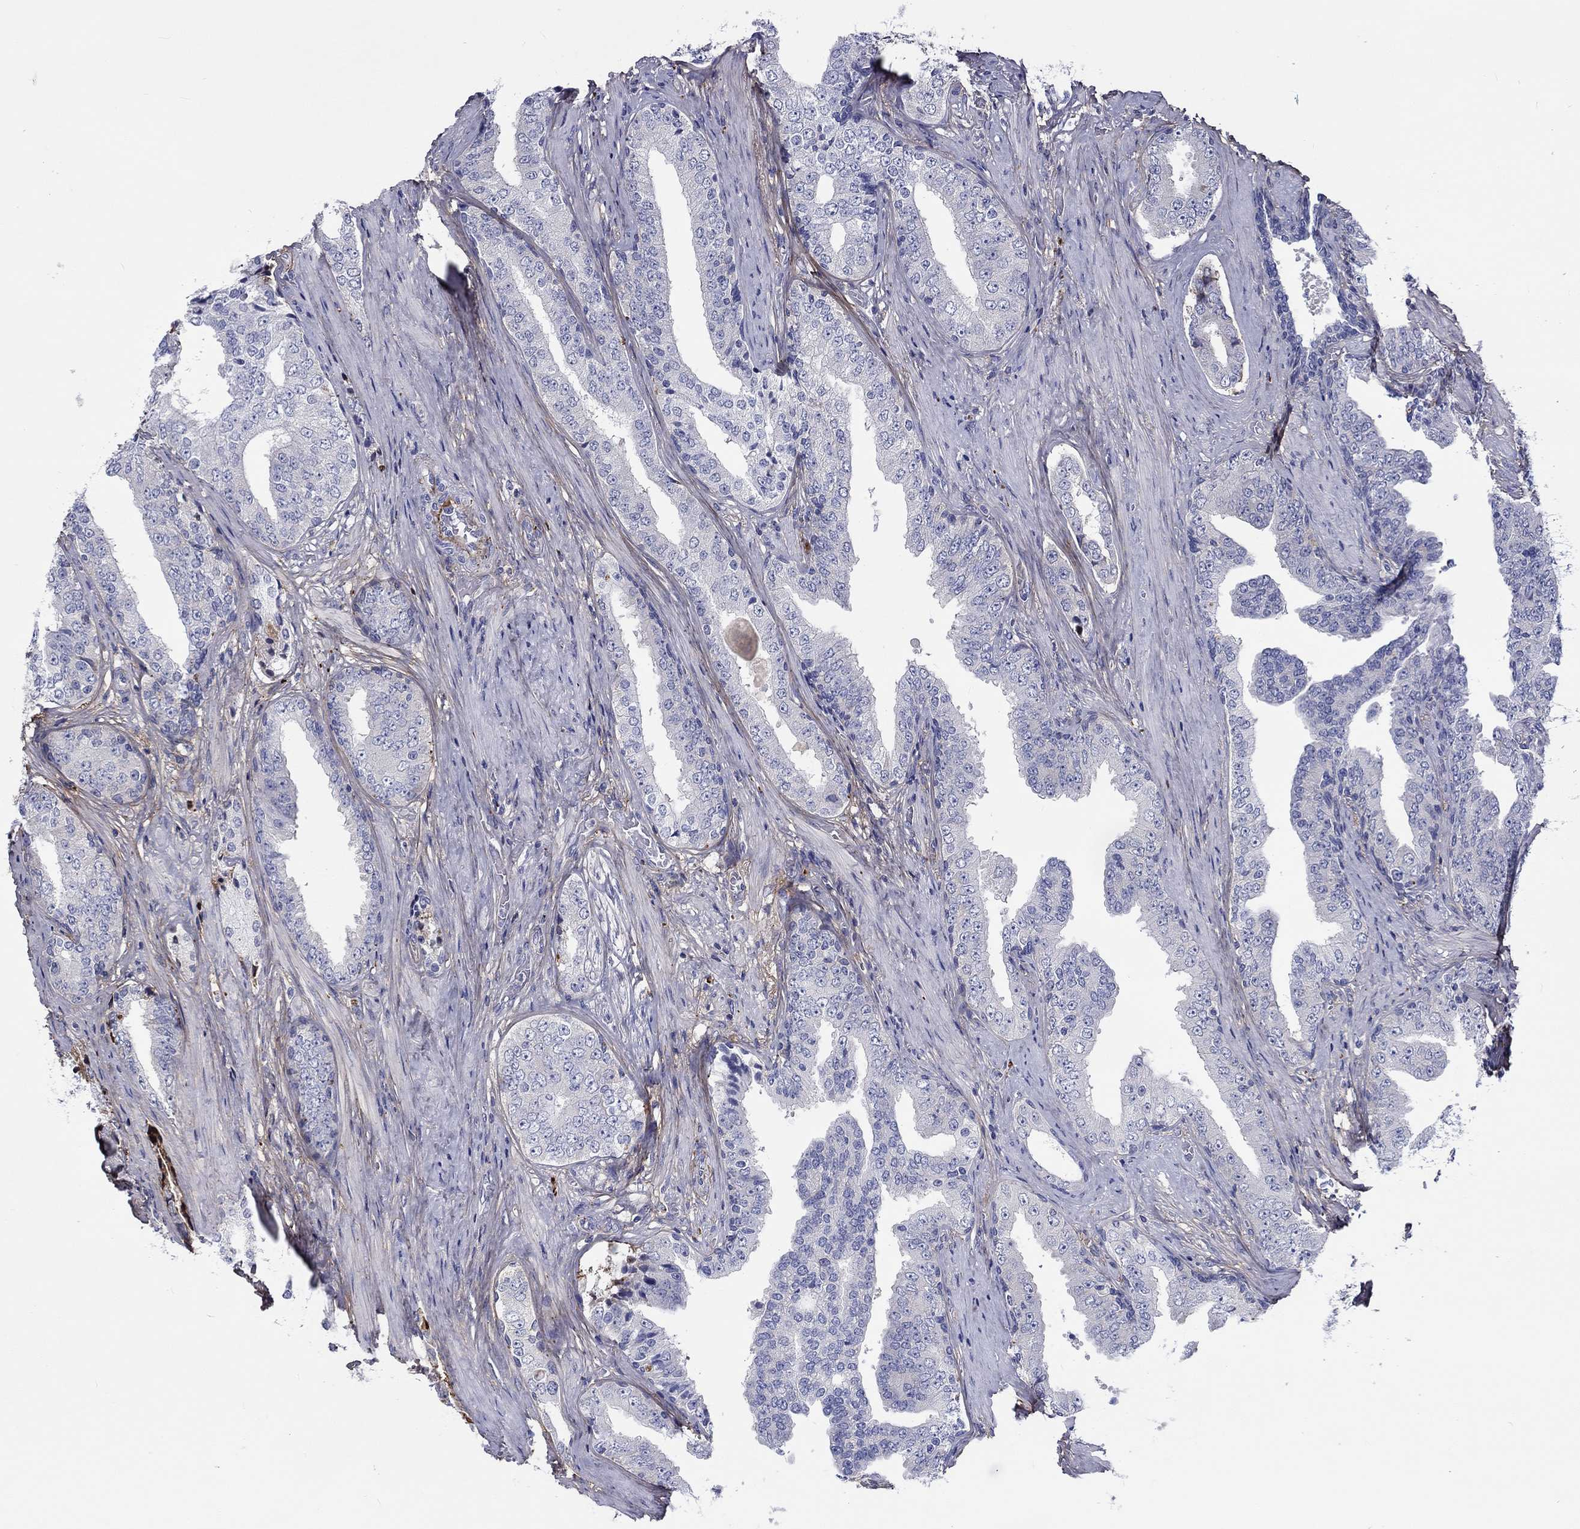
{"staining": {"intensity": "negative", "quantity": "none", "location": "none"}, "tissue": "prostate cancer", "cell_type": "Tumor cells", "image_type": "cancer", "snomed": [{"axis": "morphology", "description": "Adenocarcinoma, Low grade"}, {"axis": "topography", "description": "Prostate and seminal vesicle, NOS"}], "caption": "Tumor cells are negative for brown protein staining in prostate cancer (adenocarcinoma (low-grade)).", "gene": "TGFBI", "patient": {"sex": "male", "age": 61}}